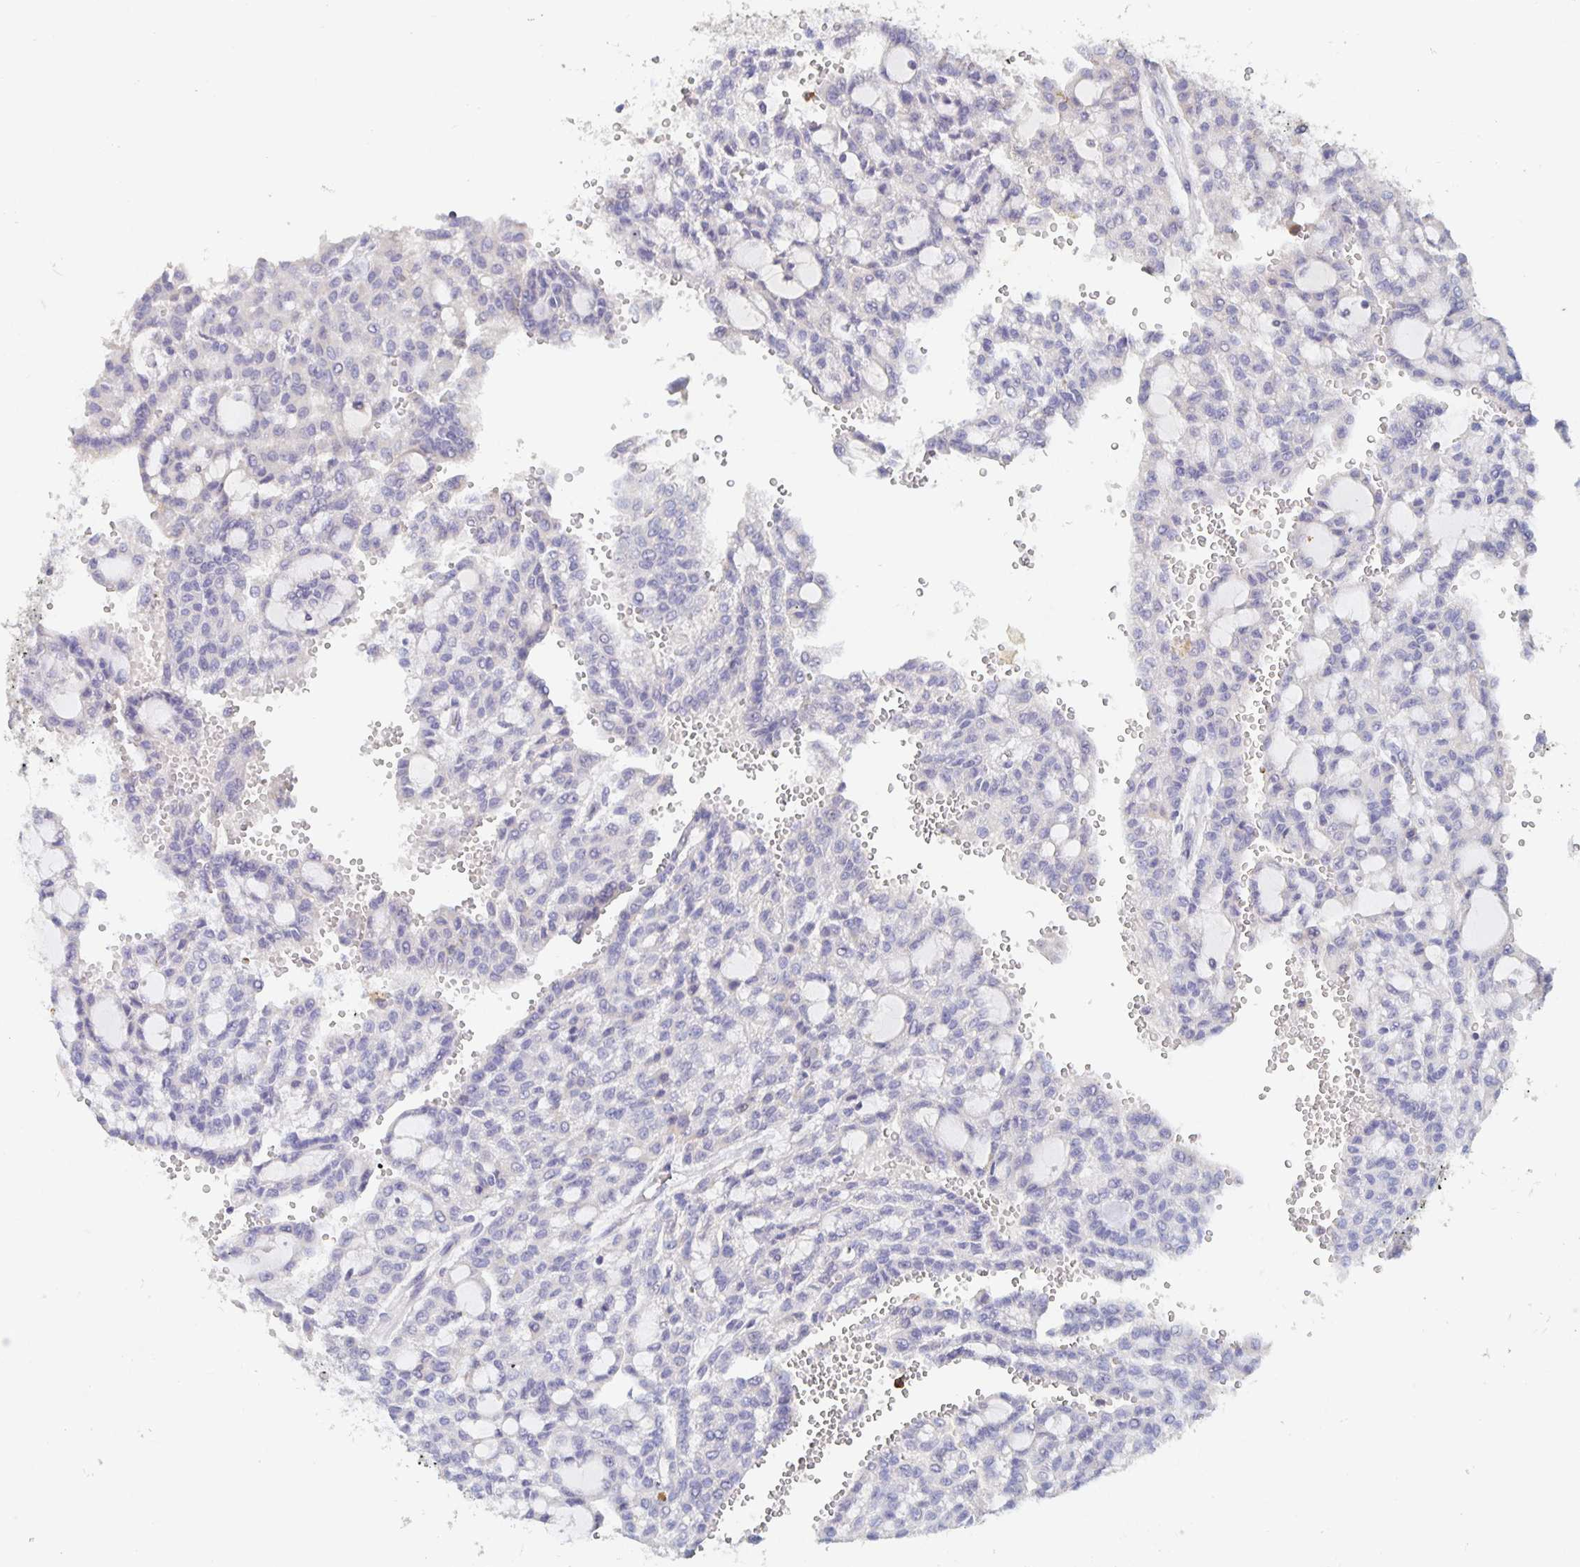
{"staining": {"intensity": "negative", "quantity": "none", "location": "none"}, "tissue": "renal cancer", "cell_type": "Tumor cells", "image_type": "cancer", "snomed": [{"axis": "morphology", "description": "Adenocarcinoma, NOS"}, {"axis": "topography", "description": "Kidney"}], "caption": "Immunohistochemistry of human renal adenocarcinoma displays no expression in tumor cells.", "gene": "CDC42BPG", "patient": {"sex": "male", "age": 63}}